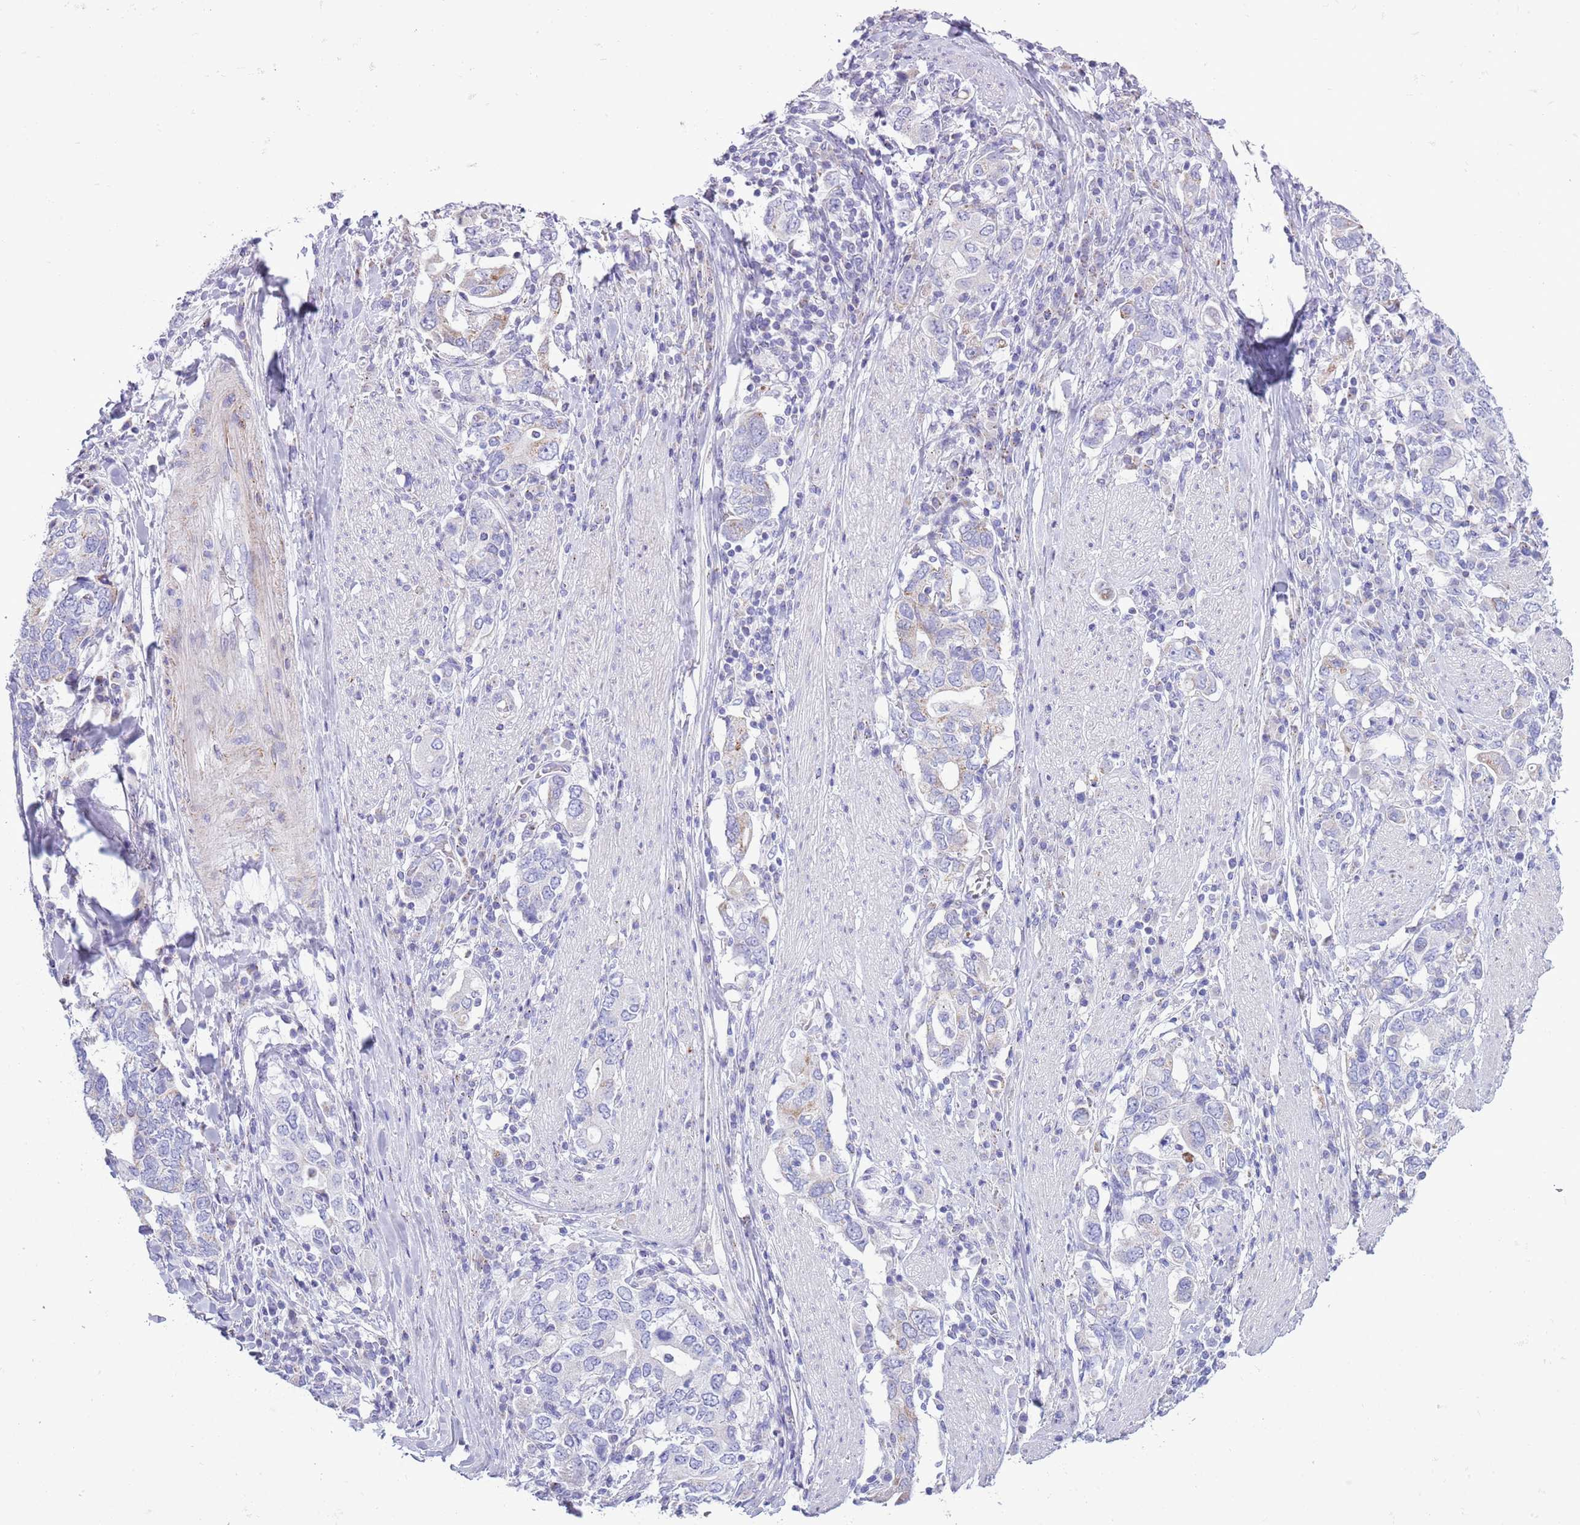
{"staining": {"intensity": "weak", "quantity": "<25%", "location": "cytoplasmic/membranous"}, "tissue": "stomach cancer", "cell_type": "Tumor cells", "image_type": "cancer", "snomed": [{"axis": "morphology", "description": "Adenocarcinoma, NOS"}, {"axis": "topography", "description": "Stomach, upper"}, {"axis": "topography", "description": "Stomach"}], "caption": "Tumor cells are negative for brown protein staining in stomach cancer (adenocarcinoma). (DAB (3,3'-diaminobenzidine) immunohistochemistry, high magnification).", "gene": "MOCOS", "patient": {"sex": "male", "age": 62}}